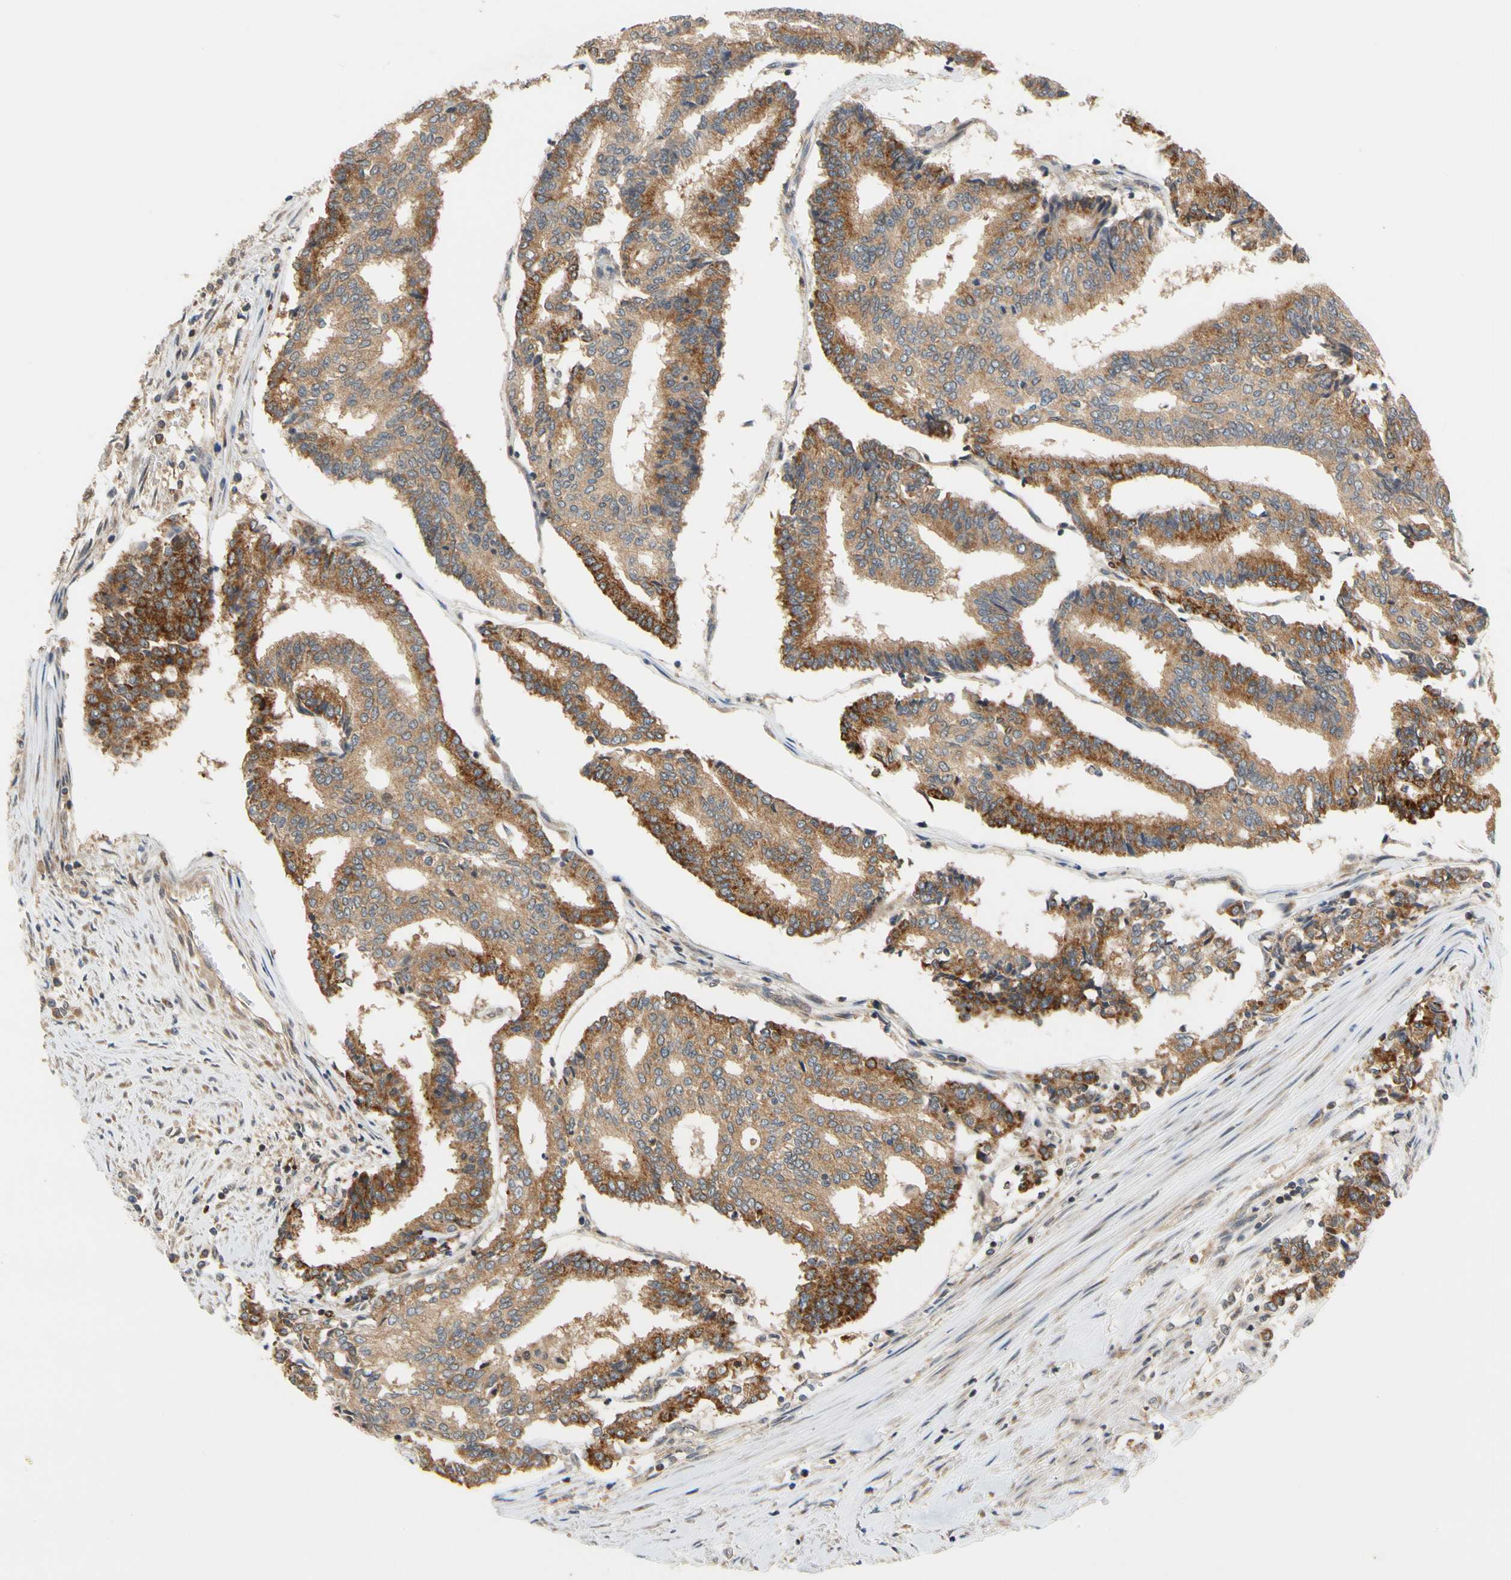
{"staining": {"intensity": "moderate", "quantity": ">75%", "location": "cytoplasmic/membranous"}, "tissue": "prostate cancer", "cell_type": "Tumor cells", "image_type": "cancer", "snomed": [{"axis": "morphology", "description": "Adenocarcinoma, High grade"}, {"axis": "topography", "description": "Prostate"}], "caption": "Tumor cells show medium levels of moderate cytoplasmic/membranous positivity in approximately >75% of cells in prostate cancer (adenocarcinoma (high-grade)).", "gene": "ANKHD1", "patient": {"sex": "male", "age": 55}}